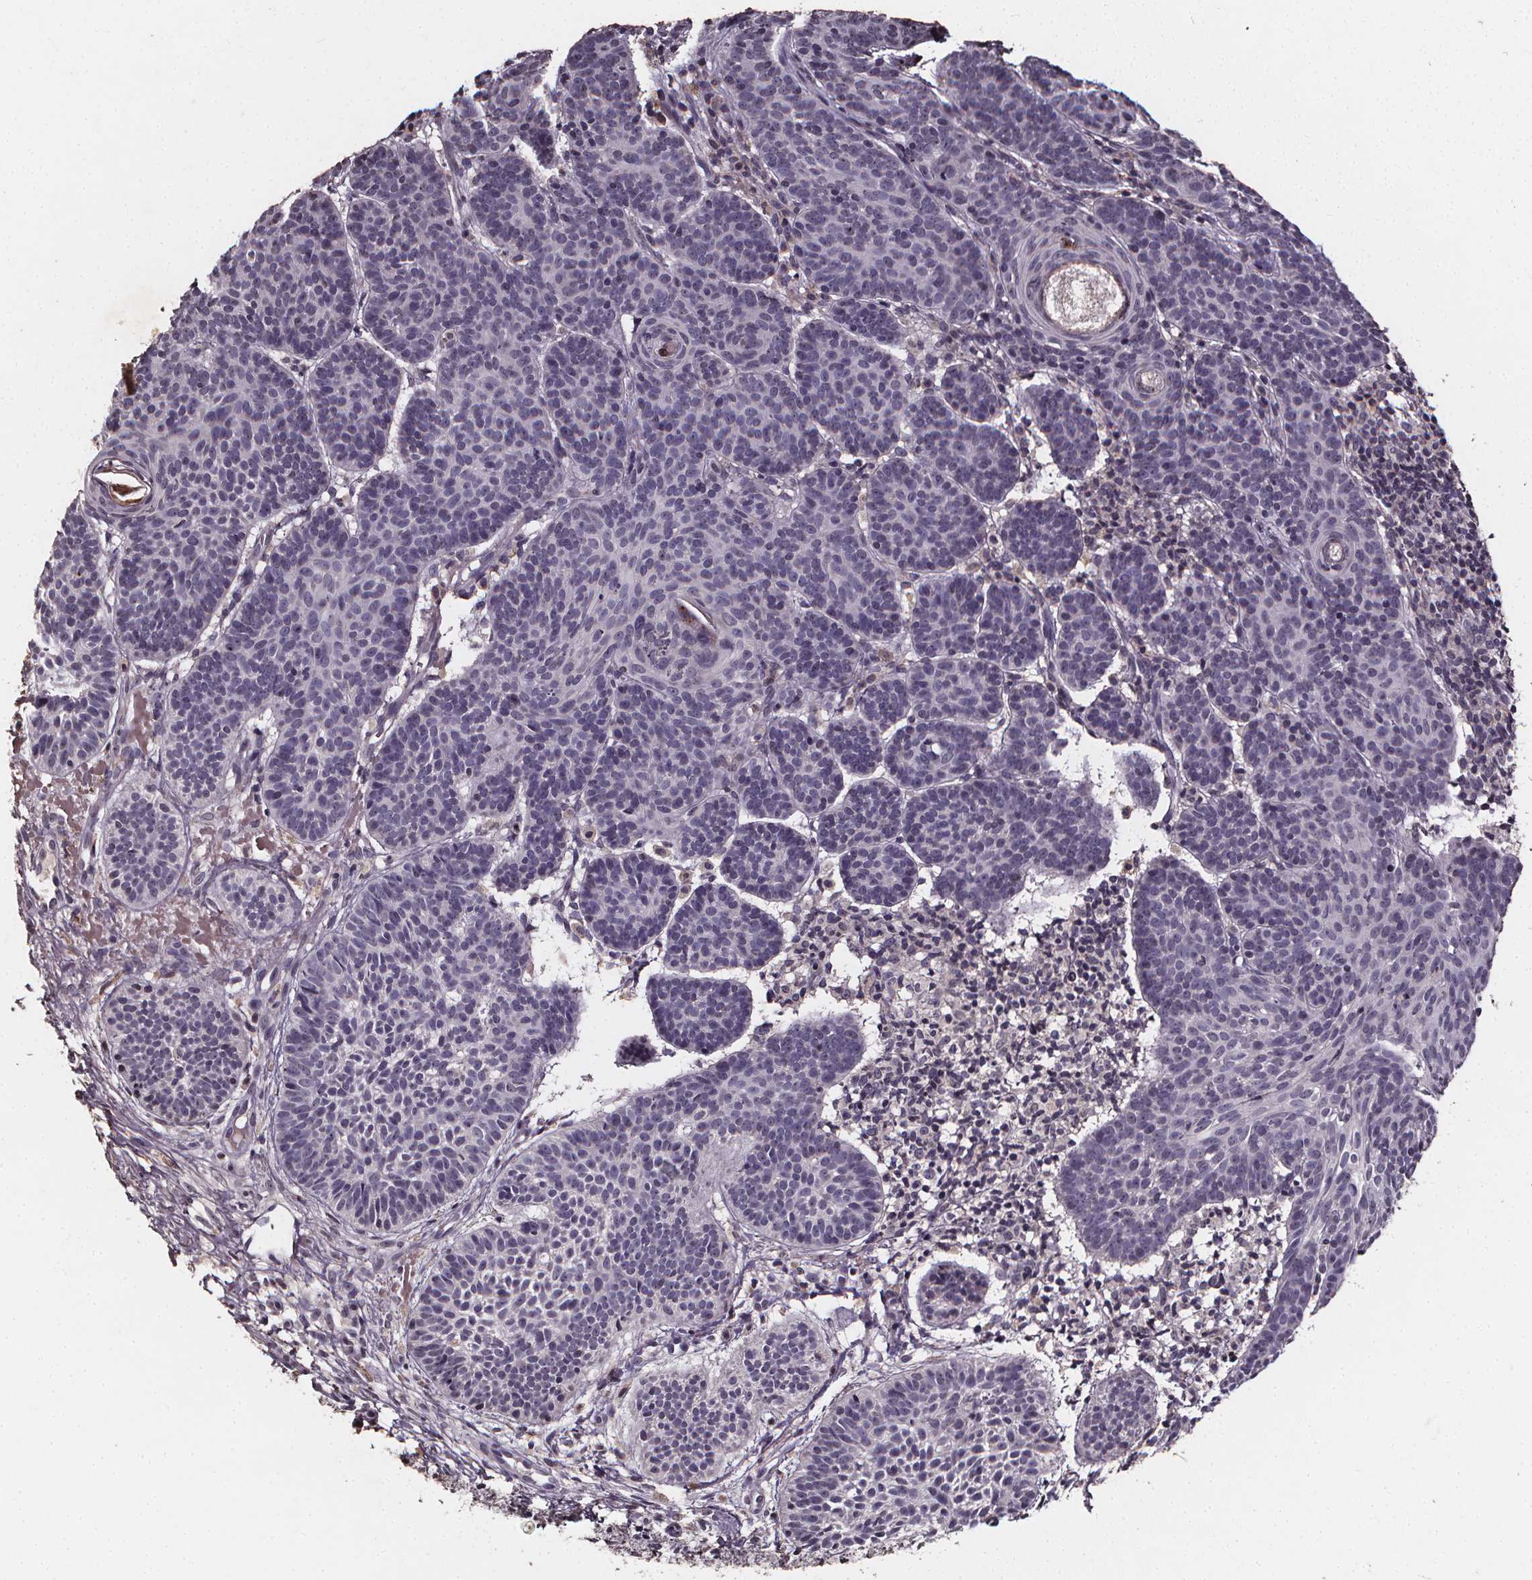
{"staining": {"intensity": "negative", "quantity": "none", "location": "none"}, "tissue": "skin cancer", "cell_type": "Tumor cells", "image_type": "cancer", "snomed": [{"axis": "morphology", "description": "Basal cell carcinoma"}, {"axis": "topography", "description": "Skin"}], "caption": "Protein analysis of skin cancer reveals no significant positivity in tumor cells. (Stains: DAB immunohistochemistry (IHC) with hematoxylin counter stain, Microscopy: brightfield microscopy at high magnification).", "gene": "SPAG8", "patient": {"sex": "male", "age": 72}}